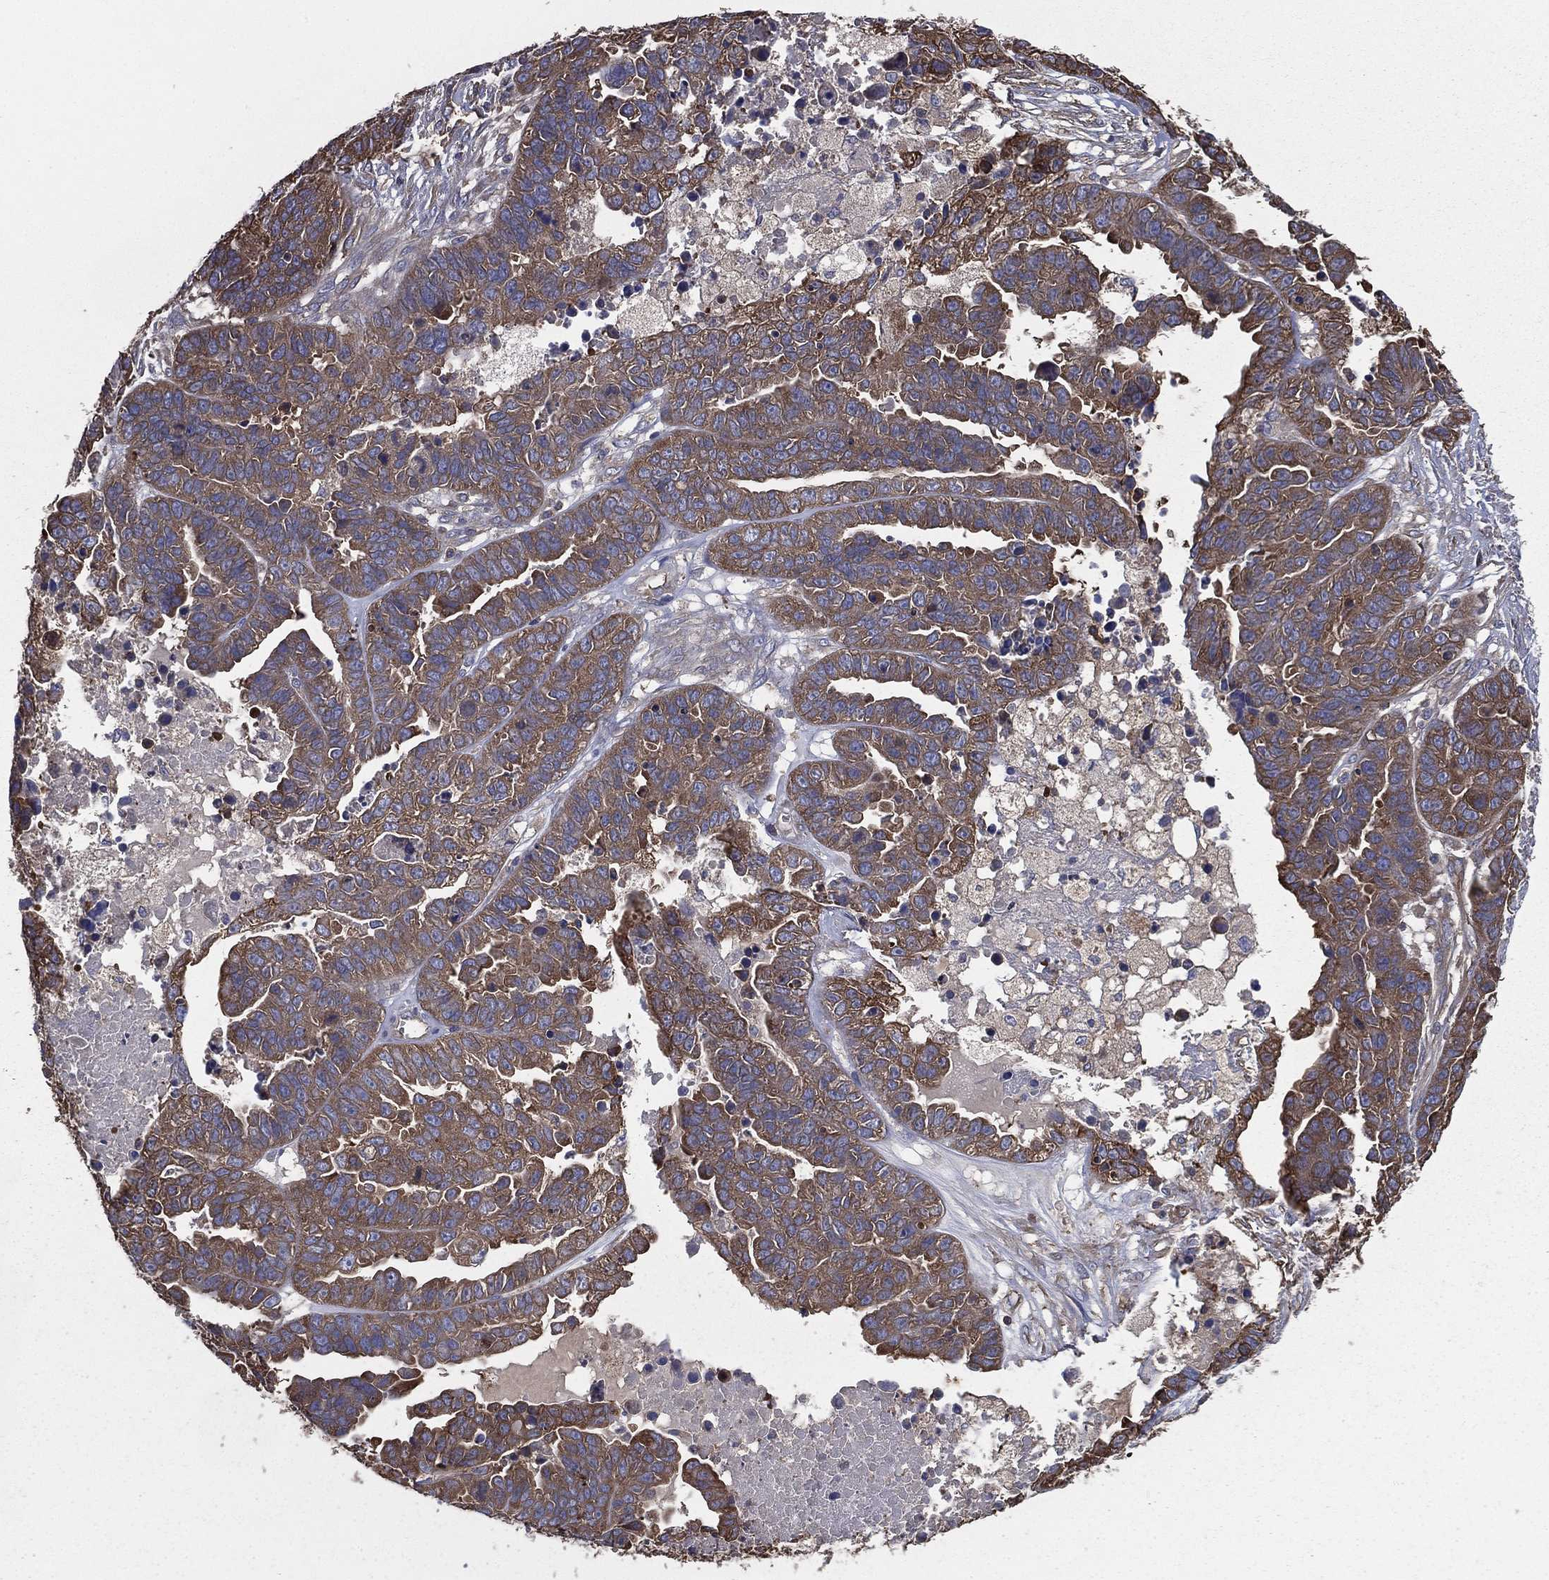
{"staining": {"intensity": "moderate", "quantity": ">75%", "location": "cytoplasmic/membranous"}, "tissue": "ovarian cancer", "cell_type": "Tumor cells", "image_type": "cancer", "snomed": [{"axis": "morphology", "description": "Cystadenocarcinoma, serous, NOS"}, {"axis": "topography", "description": "Ovary"}], "caption": "A brown stain labels moderate cytoplasmic/membranous staining of a protein in ovarian cancer tumor cells.", "gene": "SARS1", "patient": {"sex": "female", "age": 87}}